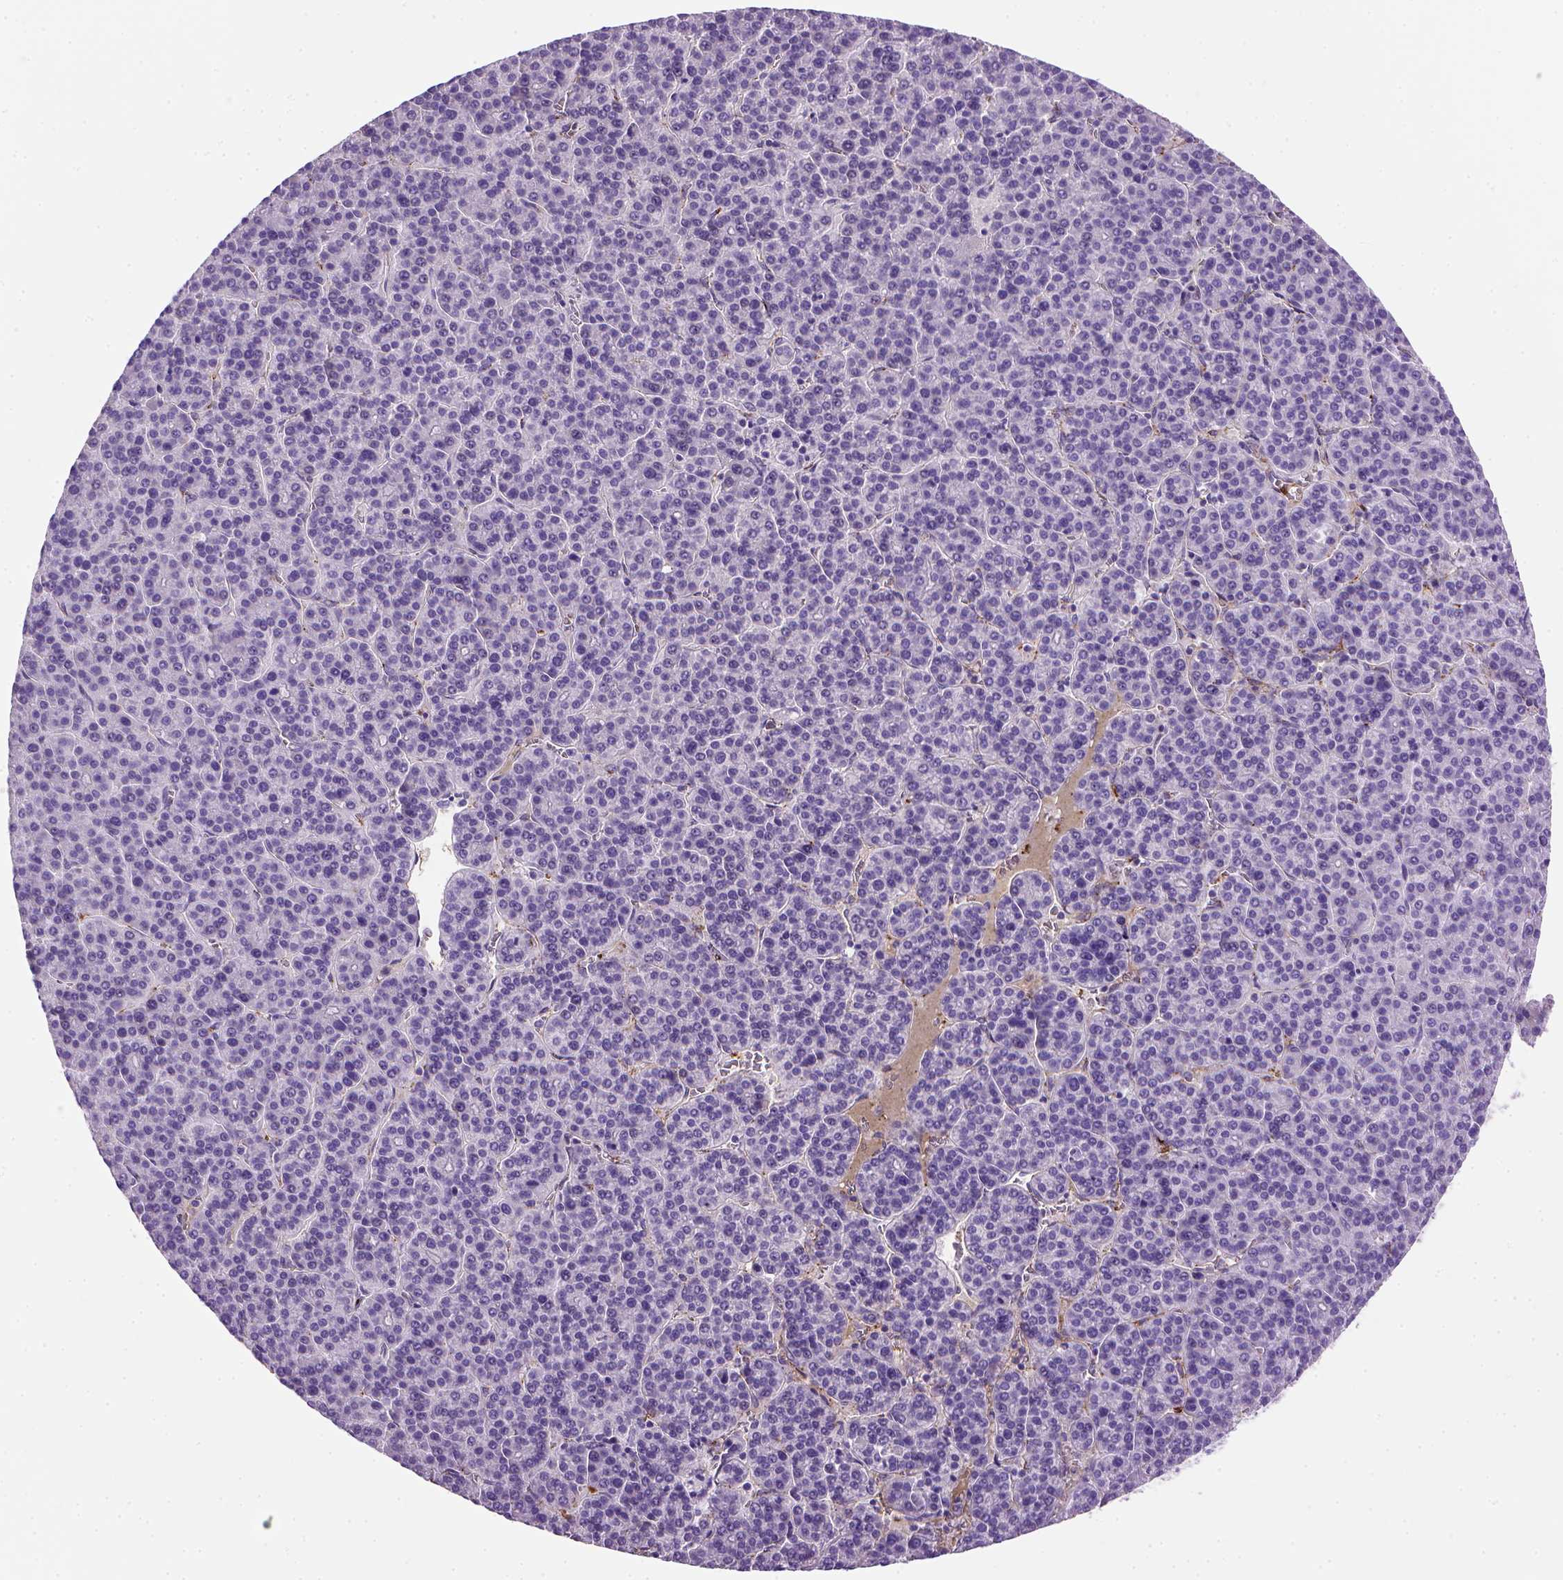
{"staining": {"intensity": "negative", "quantity": "none", "location": "none"}, "tissue": "liver cancer", "cell_type": "Tumor cells", "image_type": "cancer", "snomed": [{"axis": "morphology", "description": "Carcinoma, Hepatocellular, NOS"}, {"axis": "topography", "description": "Liver"}], "caption": "The immunohistochemistry (IHC) image has no significant positivity in tumor cells of liver cancer tissue.", "gene": "VWF", "patient": {"sex": "female", "age": 58}}